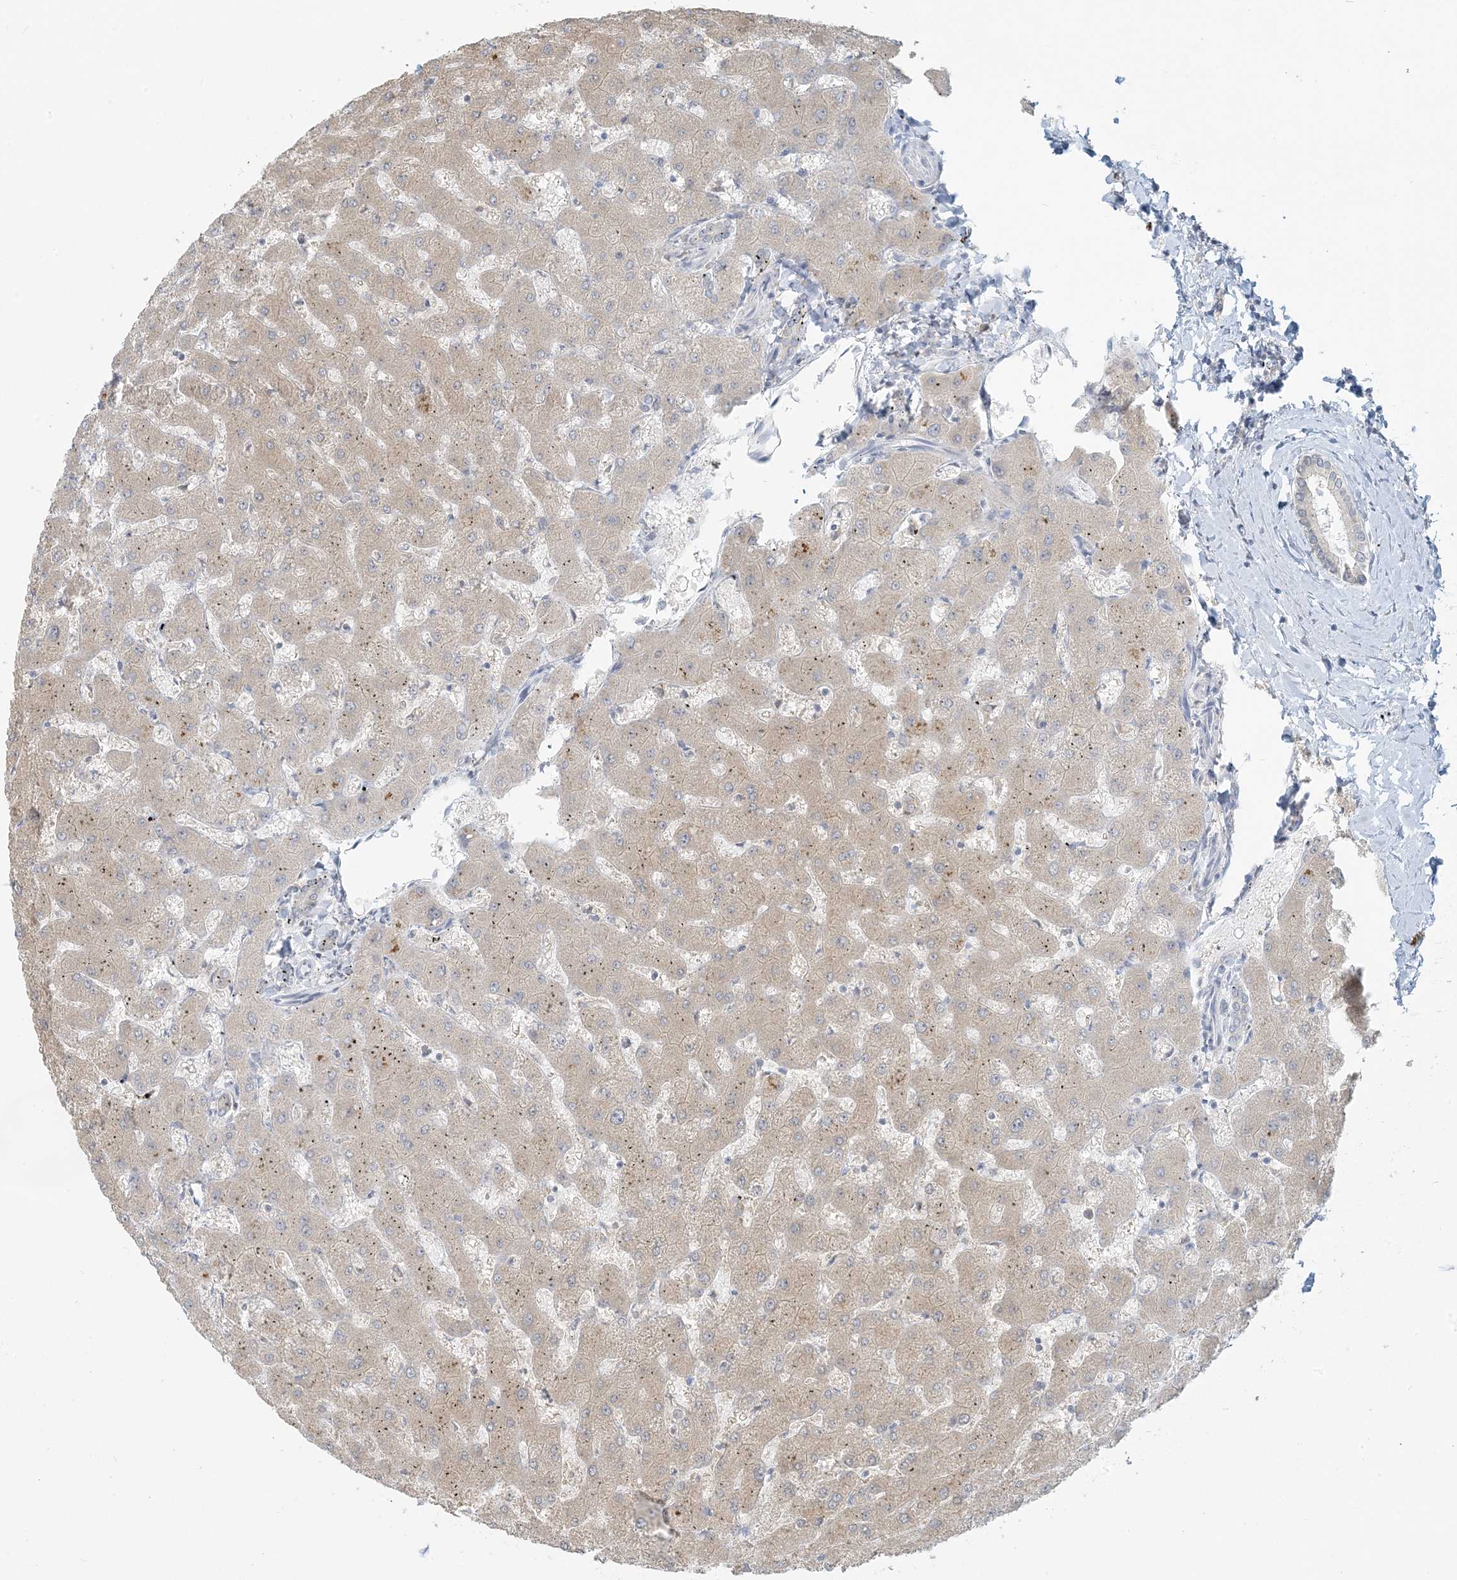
{"staining": {"intensity": "negative", "quantity": "none", "location": "none"}, "tissue": "liver", "cell_type": "Cholangiocytes", "image_type": "normal", "snomed": [{"axis": "morphology", "description": "Normal tissue, NOS"}, {"axis": "topography", "description": "Liver"}], "caption": "The IHC photomicrograph has no significant staining in cholangiocytes of liver.", "gene": "EEFSEC", "patient": {"sex": "female", "age": 63}}